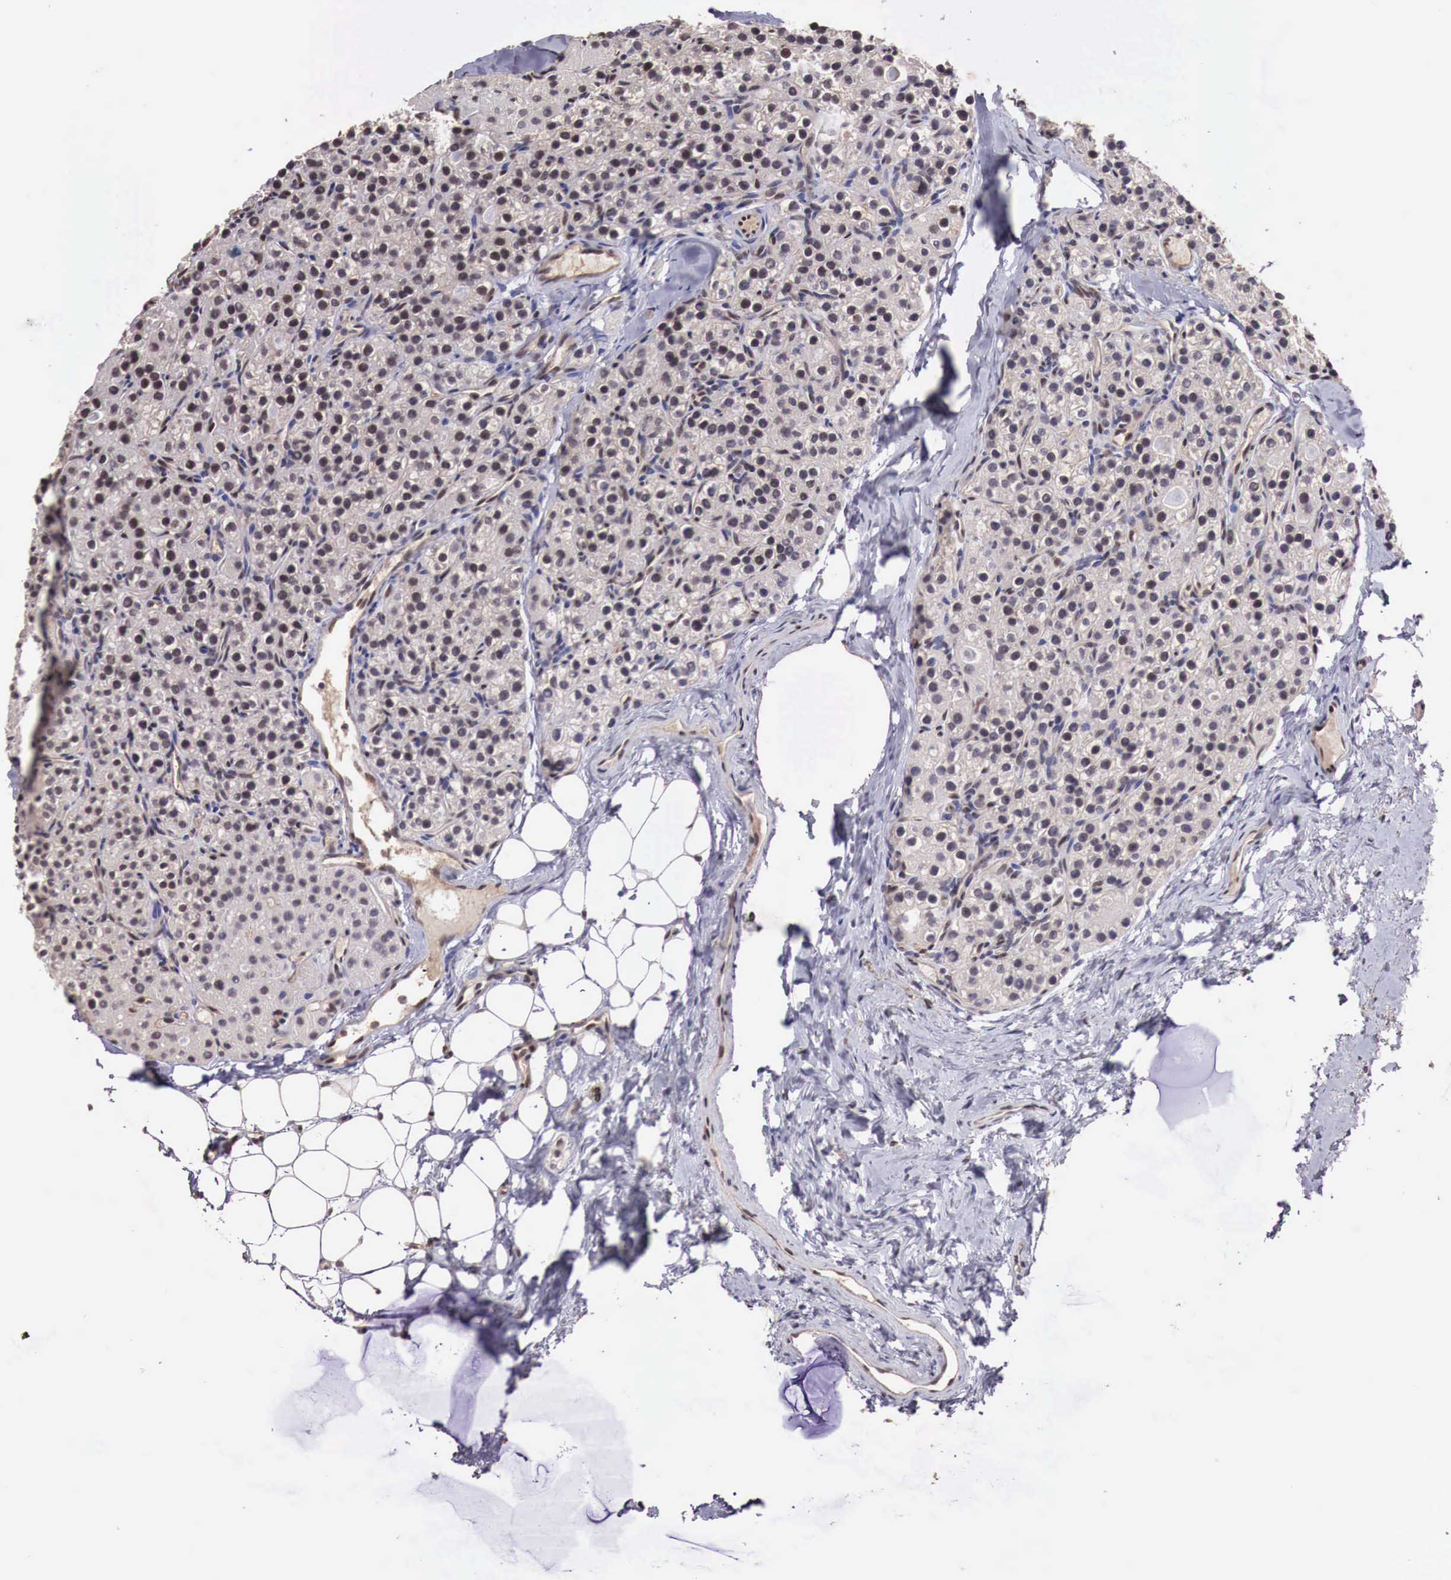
{"staining": {"intensity": "moderate", "quantity": ">75%", "location": "nuclear"}, "tissue": "parathyroid gland", "cell_type": "Glandular cells", "image_type": "normal", "snomed": [{"axis": "morphology", "description": "Normal tissue, NOS"}, {"axis": "topography", "description": "Parathyroid gland"}], "caption": "Moderate nuclear protein expression is appreciated in approximately >75% of glandular cells in parathyroid gland. (DAB IHC, brown staining for protein, blue staining for nuclei).", "gene": "FOXP2", "patient": {"sex": "female", "age": 54}}